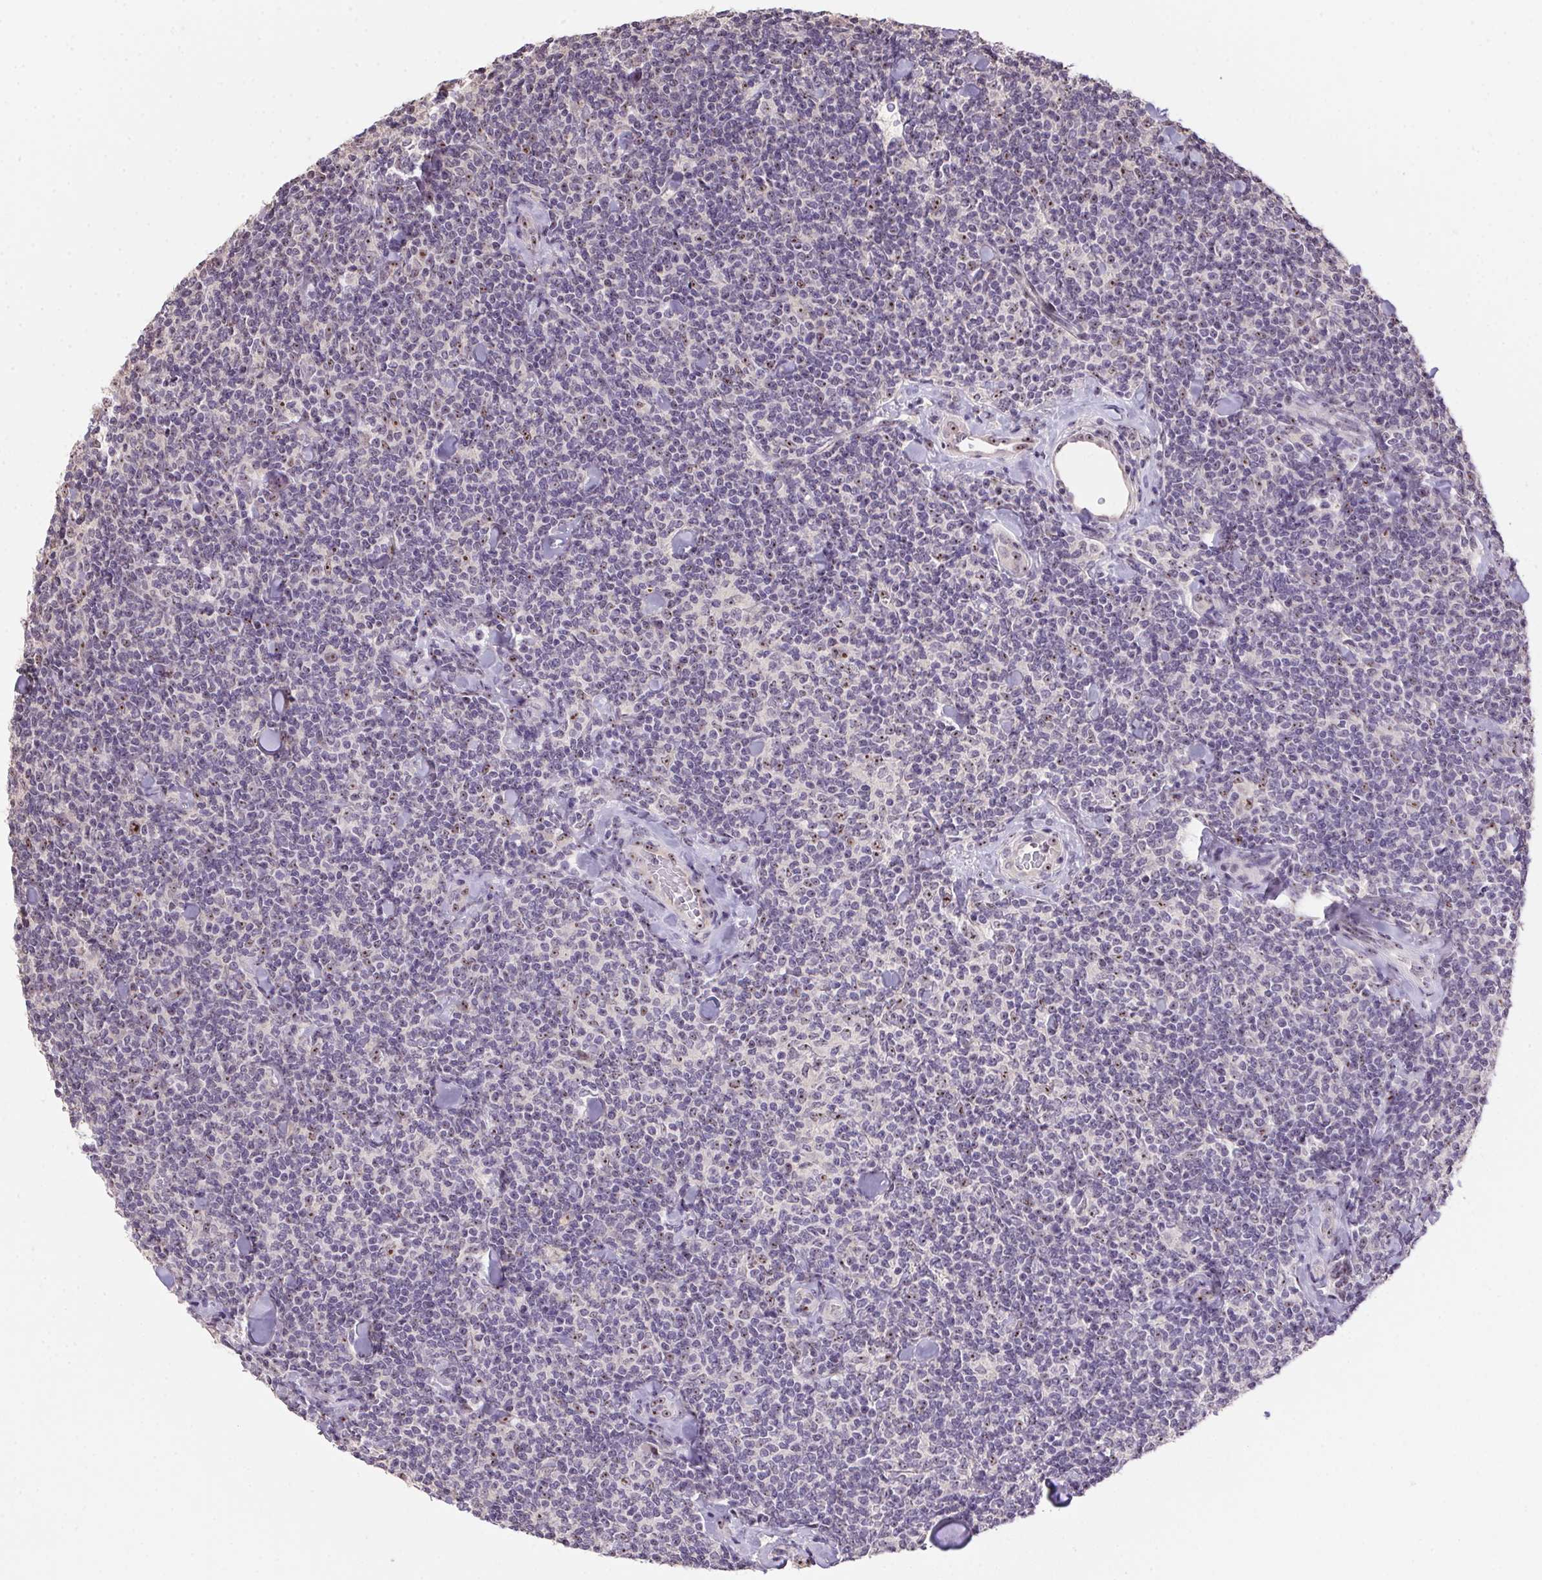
{"staining": {"intensity": "negative", "quantity": "none", "location": "none"}, "tissue": "lymphoma", "cell_type": "Tumor cells", "image_type": "cancer", "snomed": [{"axis": "morphology", "description": "Malignant lymphoma, non-Hodgkin's type, Low grade"}, {"axis": "topography", "description": "Lymph node"}], "caption": "IHC of human lymphoma demonstrates no staining in tumor cells.", "gene": "BATF2", "patient": {"sex": "female", "age": 56}}